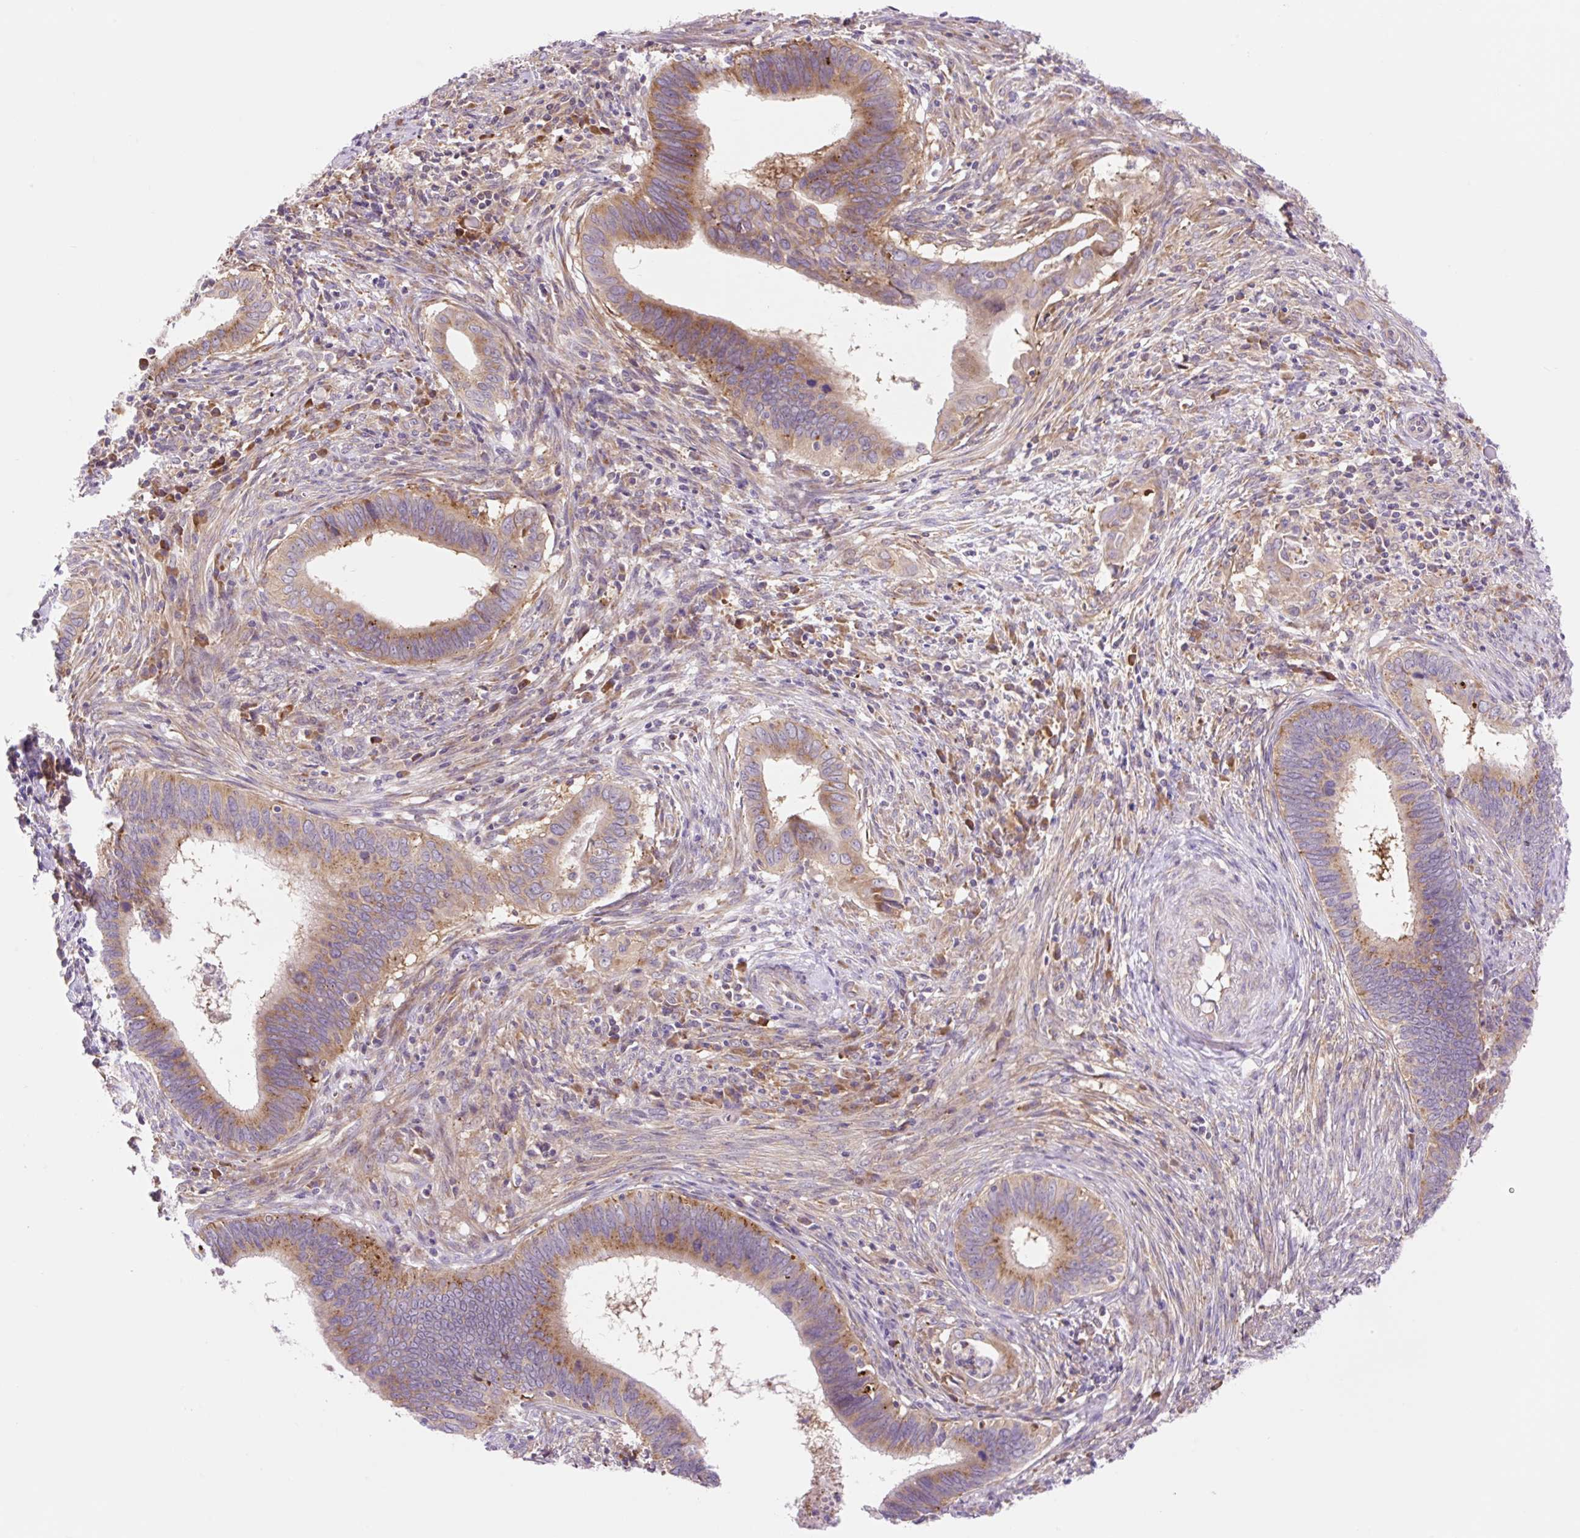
{"staining": {"intensity": "moderate", "quantity": ">75%", "location": "cytoplasmic/membranous"}, "tissue": "cervical cancer", "cell_type": "Tumor cells", "image_type": "cancer", "snomed": [{"axis": "morphology", "description": "Adenocarcinoma, NOS"}, {"axis": "topography", "description": "Cervix"}], "caption": "This photomicrograph displays IHC staining of cervical adenocarcinoma, with medium moderate cytoplasmic/membranous staining in about >75% of tumor cells.", "gene": "GPR45", "patient": {"sex": "female", "age": 42}}